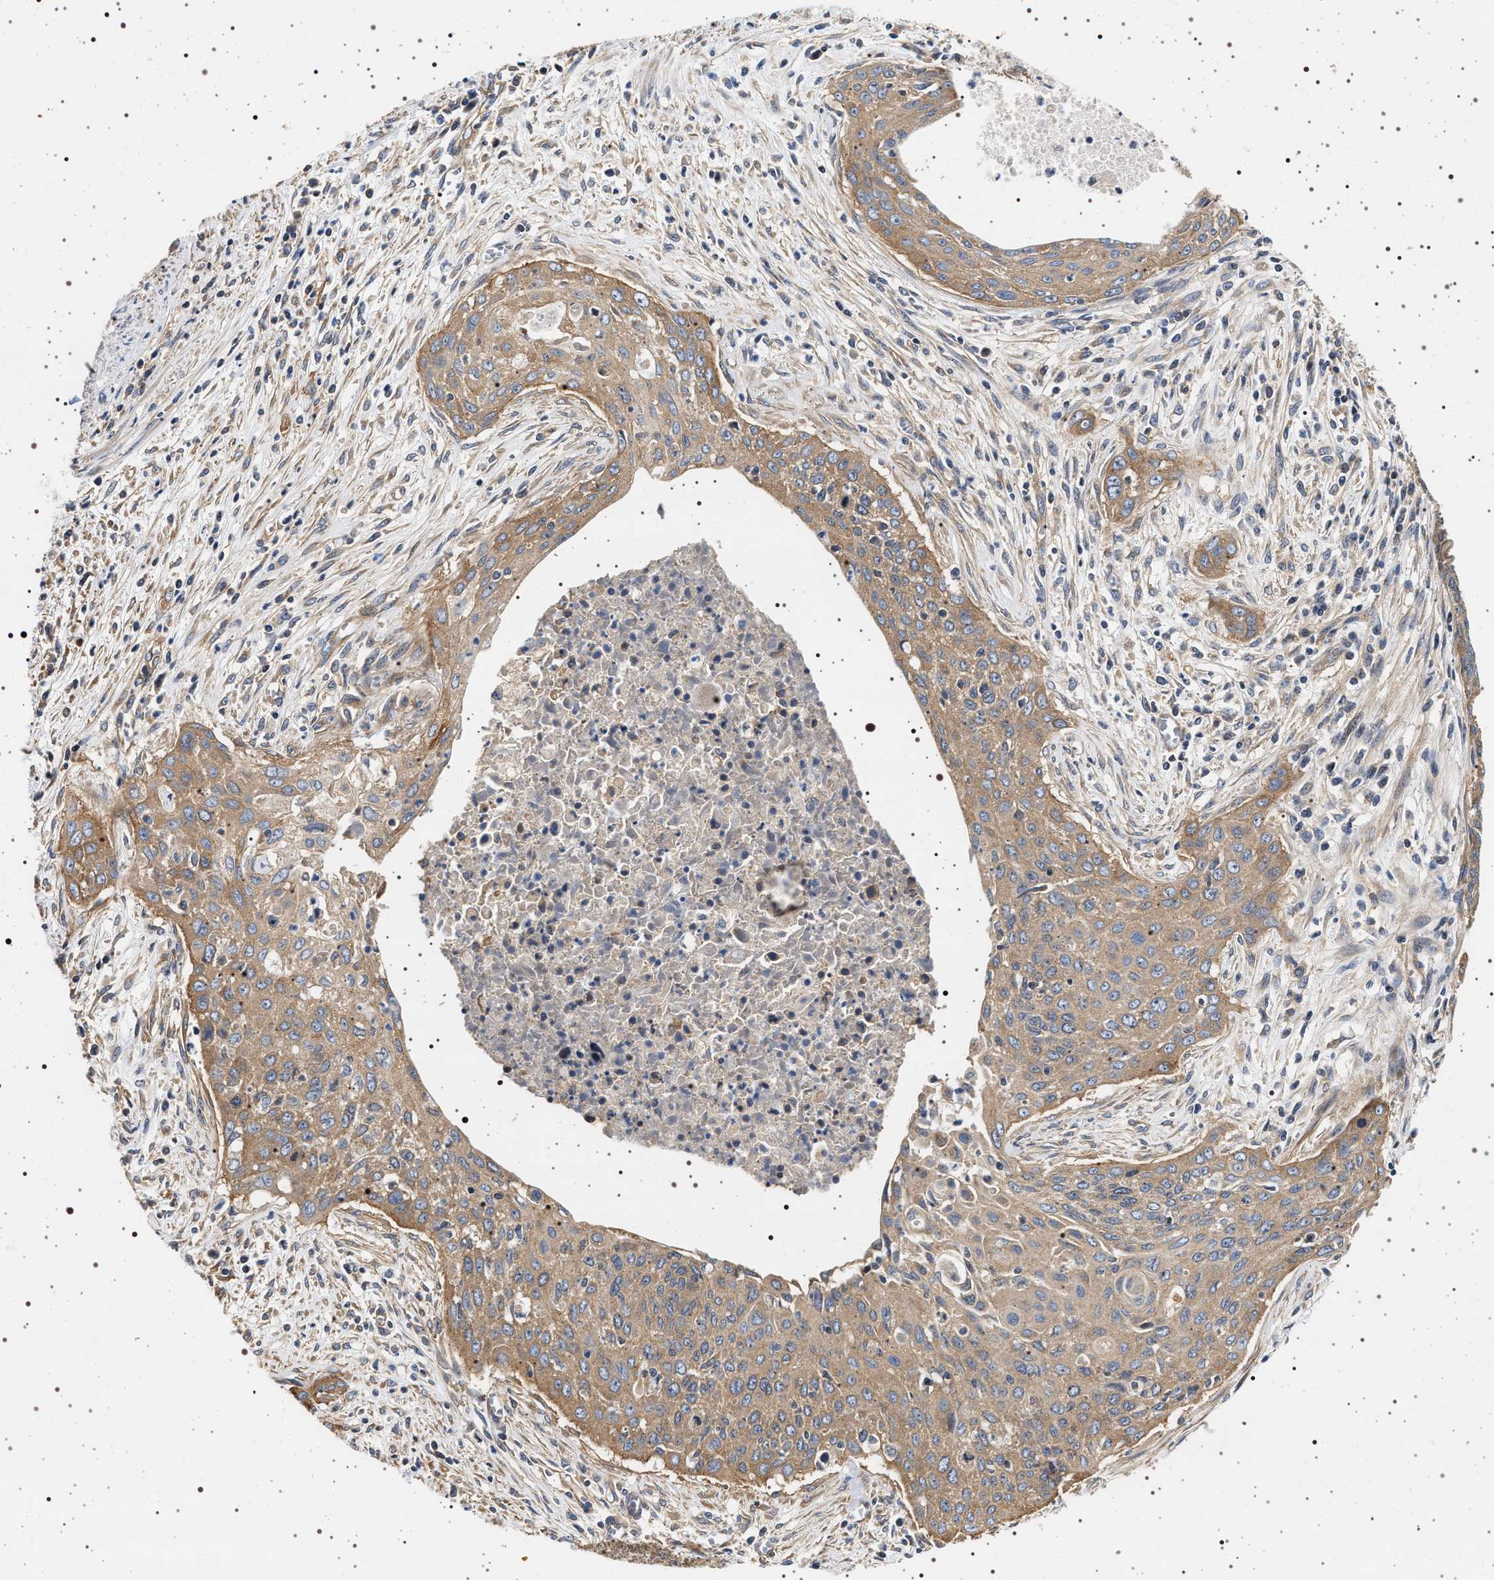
{"staining": {"intensity": "moderate", "quantity": ">75%", "location": "cytoplasmic/membranous"}, "tissue": "cervical cancer", "cell_type": "Tumor cells", "image_type": "cancer", "snomed": [{"axis": "morphology", "description": "Squamous cell carcinoma, NOS"}, {"axis": "topography", "description": "Cervix"}], "caption": "The micrograph shows immunohistochemical staining of cervical cancer (squamous cell carcinoma). There is moderate cytoplasmic/membranous staining is seen in approximately >75% of tumor cells.", "gene": "DCBLD2", "patient": {"sex": "female", "age": 55}}